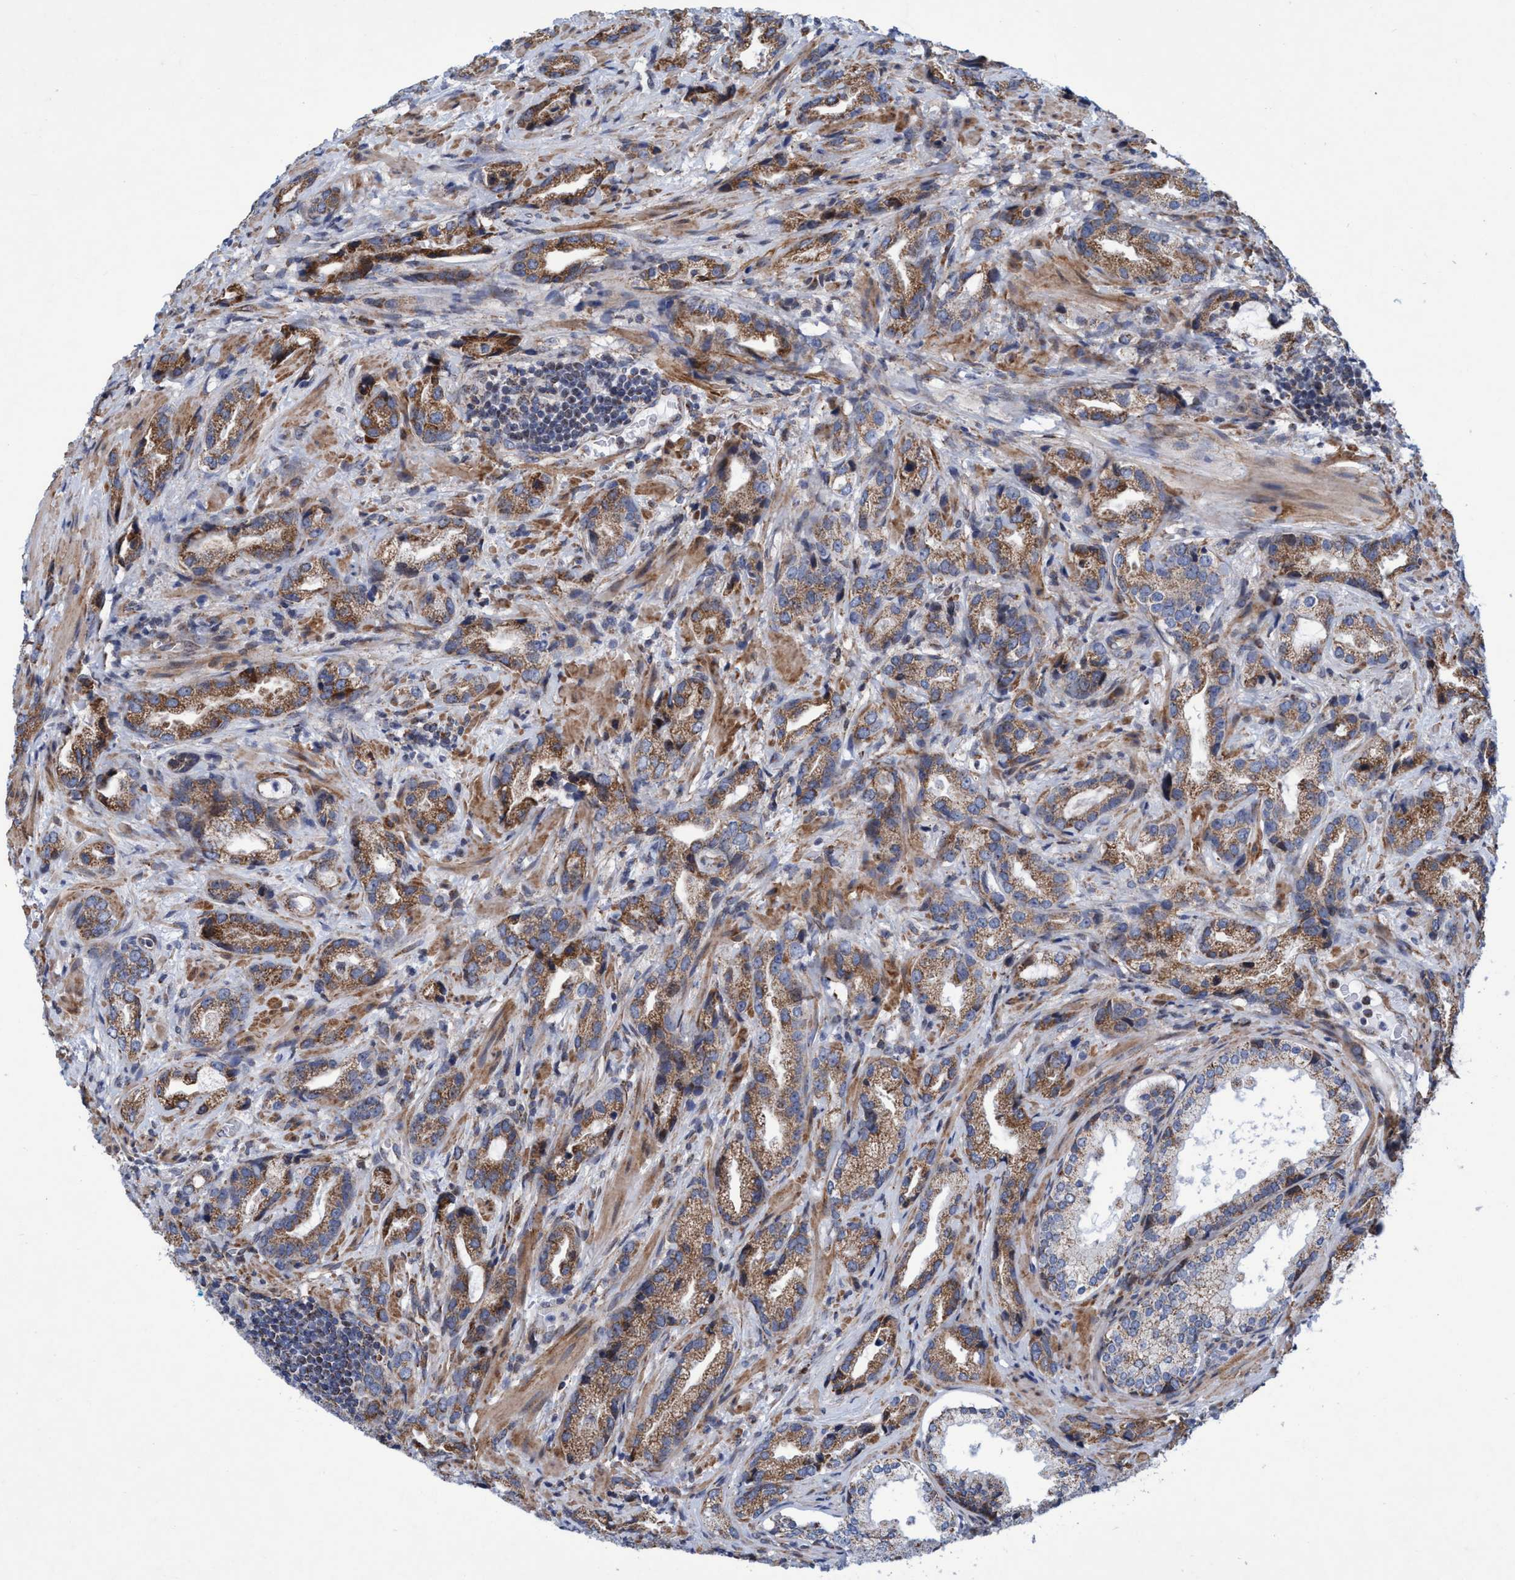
{"staining": {"intensity": "moderate", "quantity": ">75%", "location": "cytoplasmic/membranous"}, "tissue": "prostate cancer", "cell_type": "Tumor cells", "image_type": "cancer", "snomed": [{"axis": "morphology", "description": "Adenocarcinoma, High grade"}, {"axis": "topography", "description": "Prostate"}], "caption": "IHC of human high-grade adenocarcinoma (prostate) displays medium levels of moderate cytoplasmic/membranous staining in about >75% of tumor cells.", "gene": "POLR1F", "patient": {"sex": "male", "age": 63}}